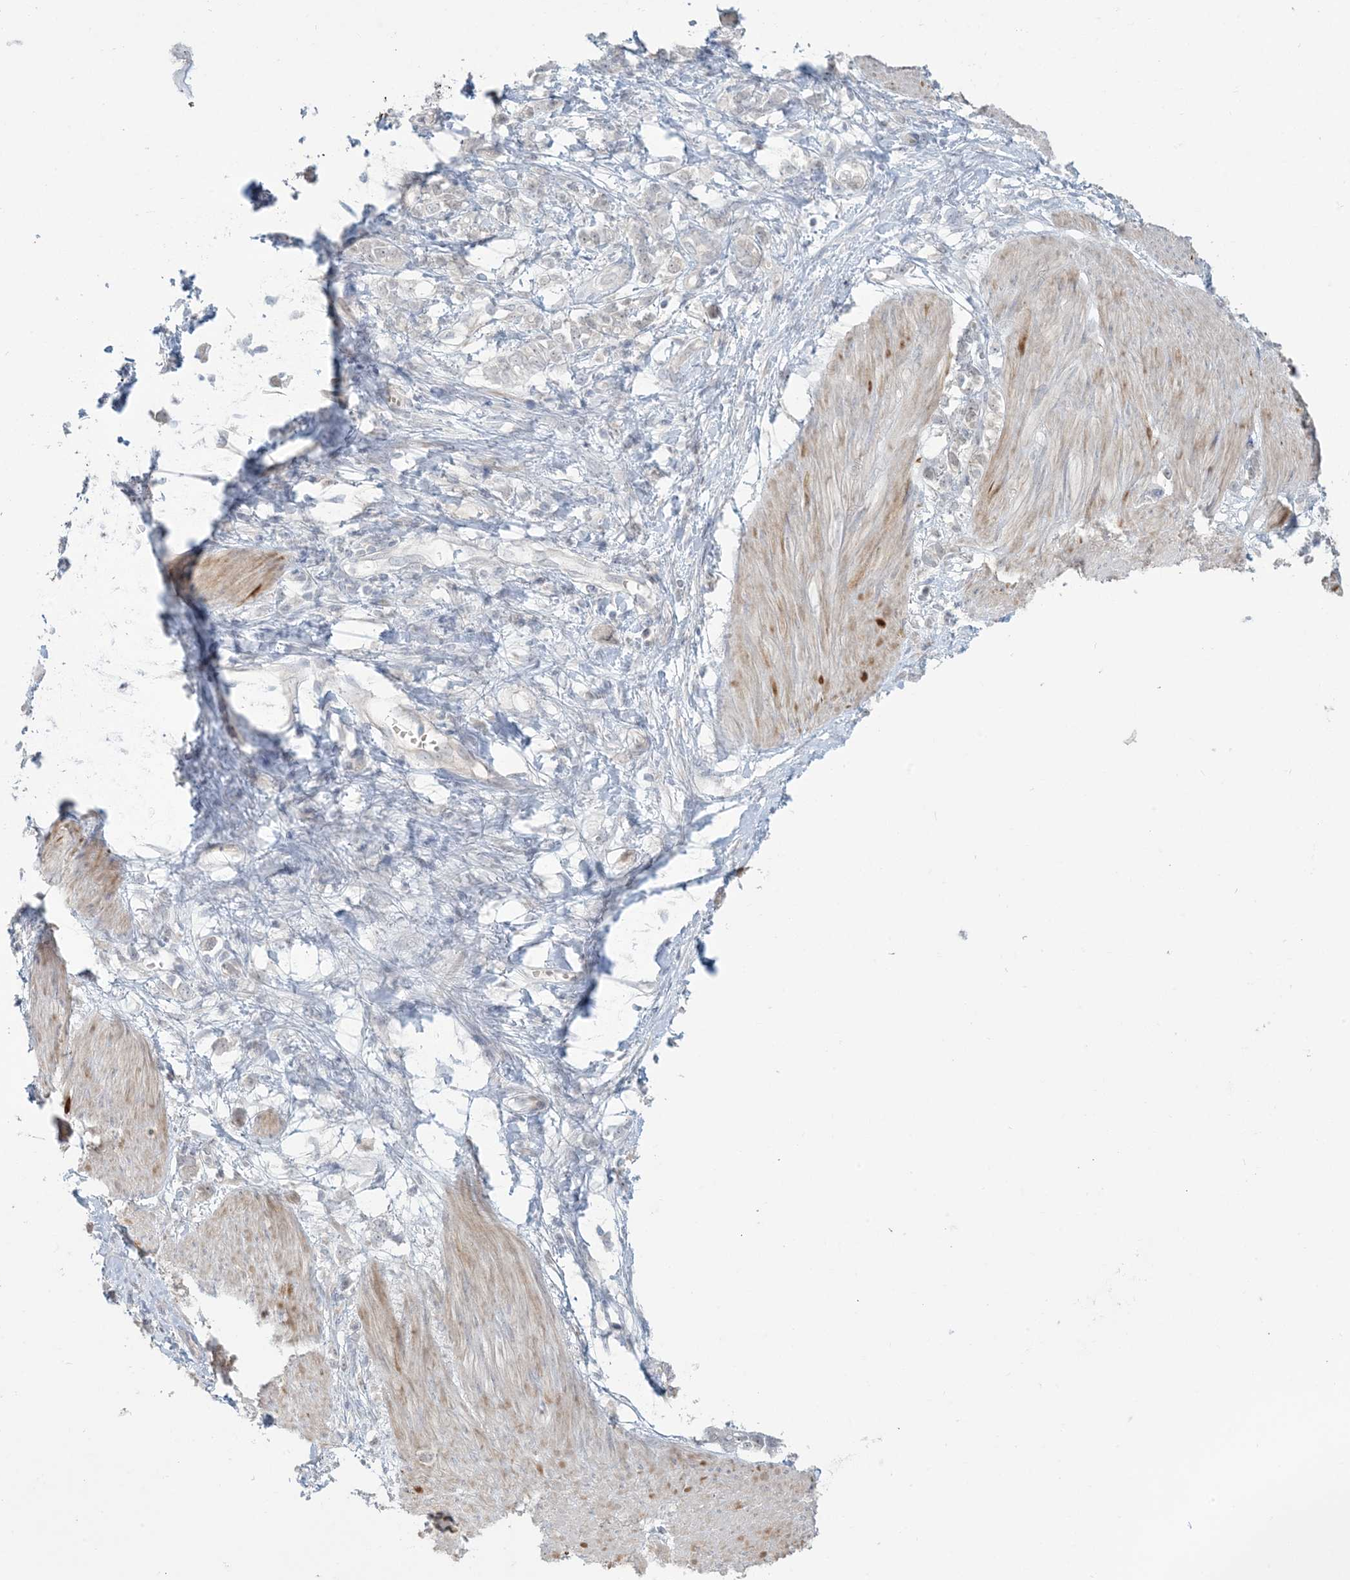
{"staining": {"intensity": "negative", "quantity": "none", "location": "none"}, "tissue": "stomach cancer", "cell_type": "Tumor cells", "image_type": "cancer", "snomed": [{"axis": "morphology", "description": "Adenocarcinoma, NOS"}, {"axis": "topography", "description": "Stomach"}], "caption": "This histopathology image is of stomach cancer (adenocarcinoma) stained with IHC to label a protein in brown with the nuclei are counter-stained blue. There is no positivity in tumor cells.", "gene": "NRBP2", "patient": {"sex": "female", "age": 76}}